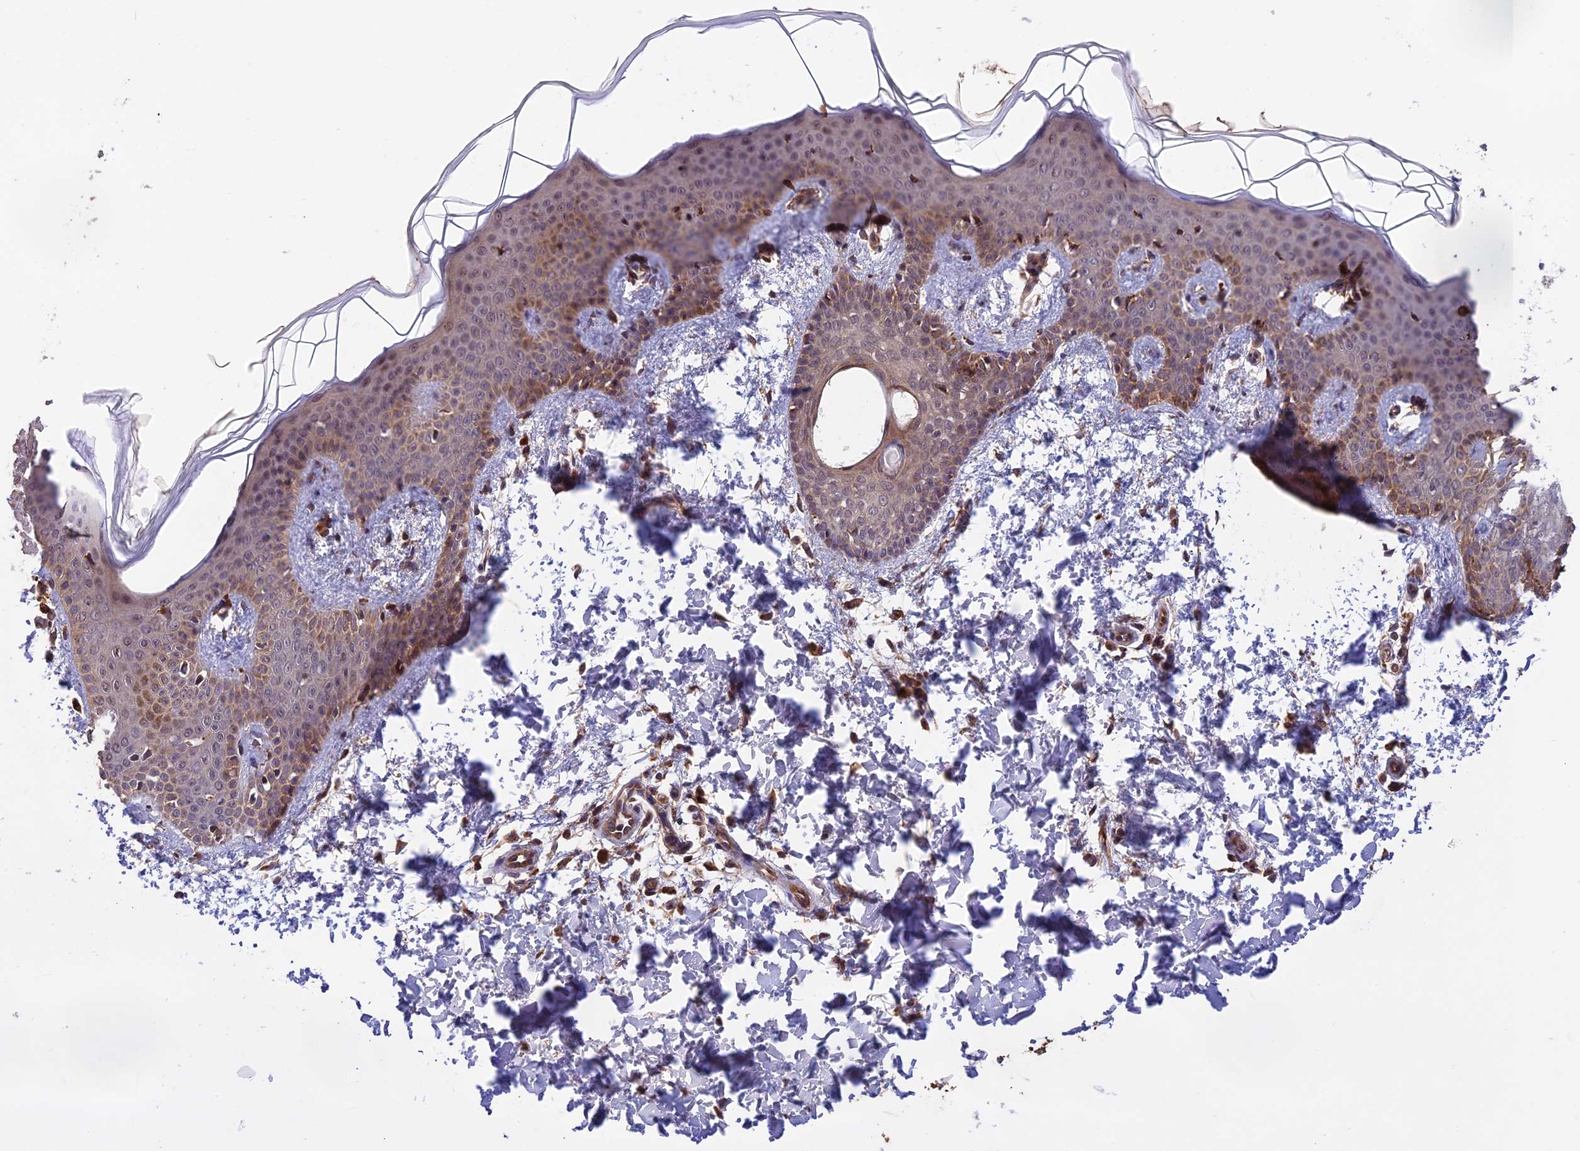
{"staining": {"intensity": "moderate", "quantity": ">75%", "location": "cytoplasmic/membranous"}, "tissue": "skin", "cell_type": "Fibroblasts", "image_type": "normal", "snomed": [{"axis": "morphology", "description": "Normal tissue, NOS"}, {"axis": "topography", "description": "Skin"}], "caption": "Moderate cytoplasmic/membranous protein positivity is present in approximately >75% of fibroblasts in skin. (DAB IHC with brightfield microscopy, high magnification).", "gene": "MNS1", "patient": {"sex": "male", "age": 36}}